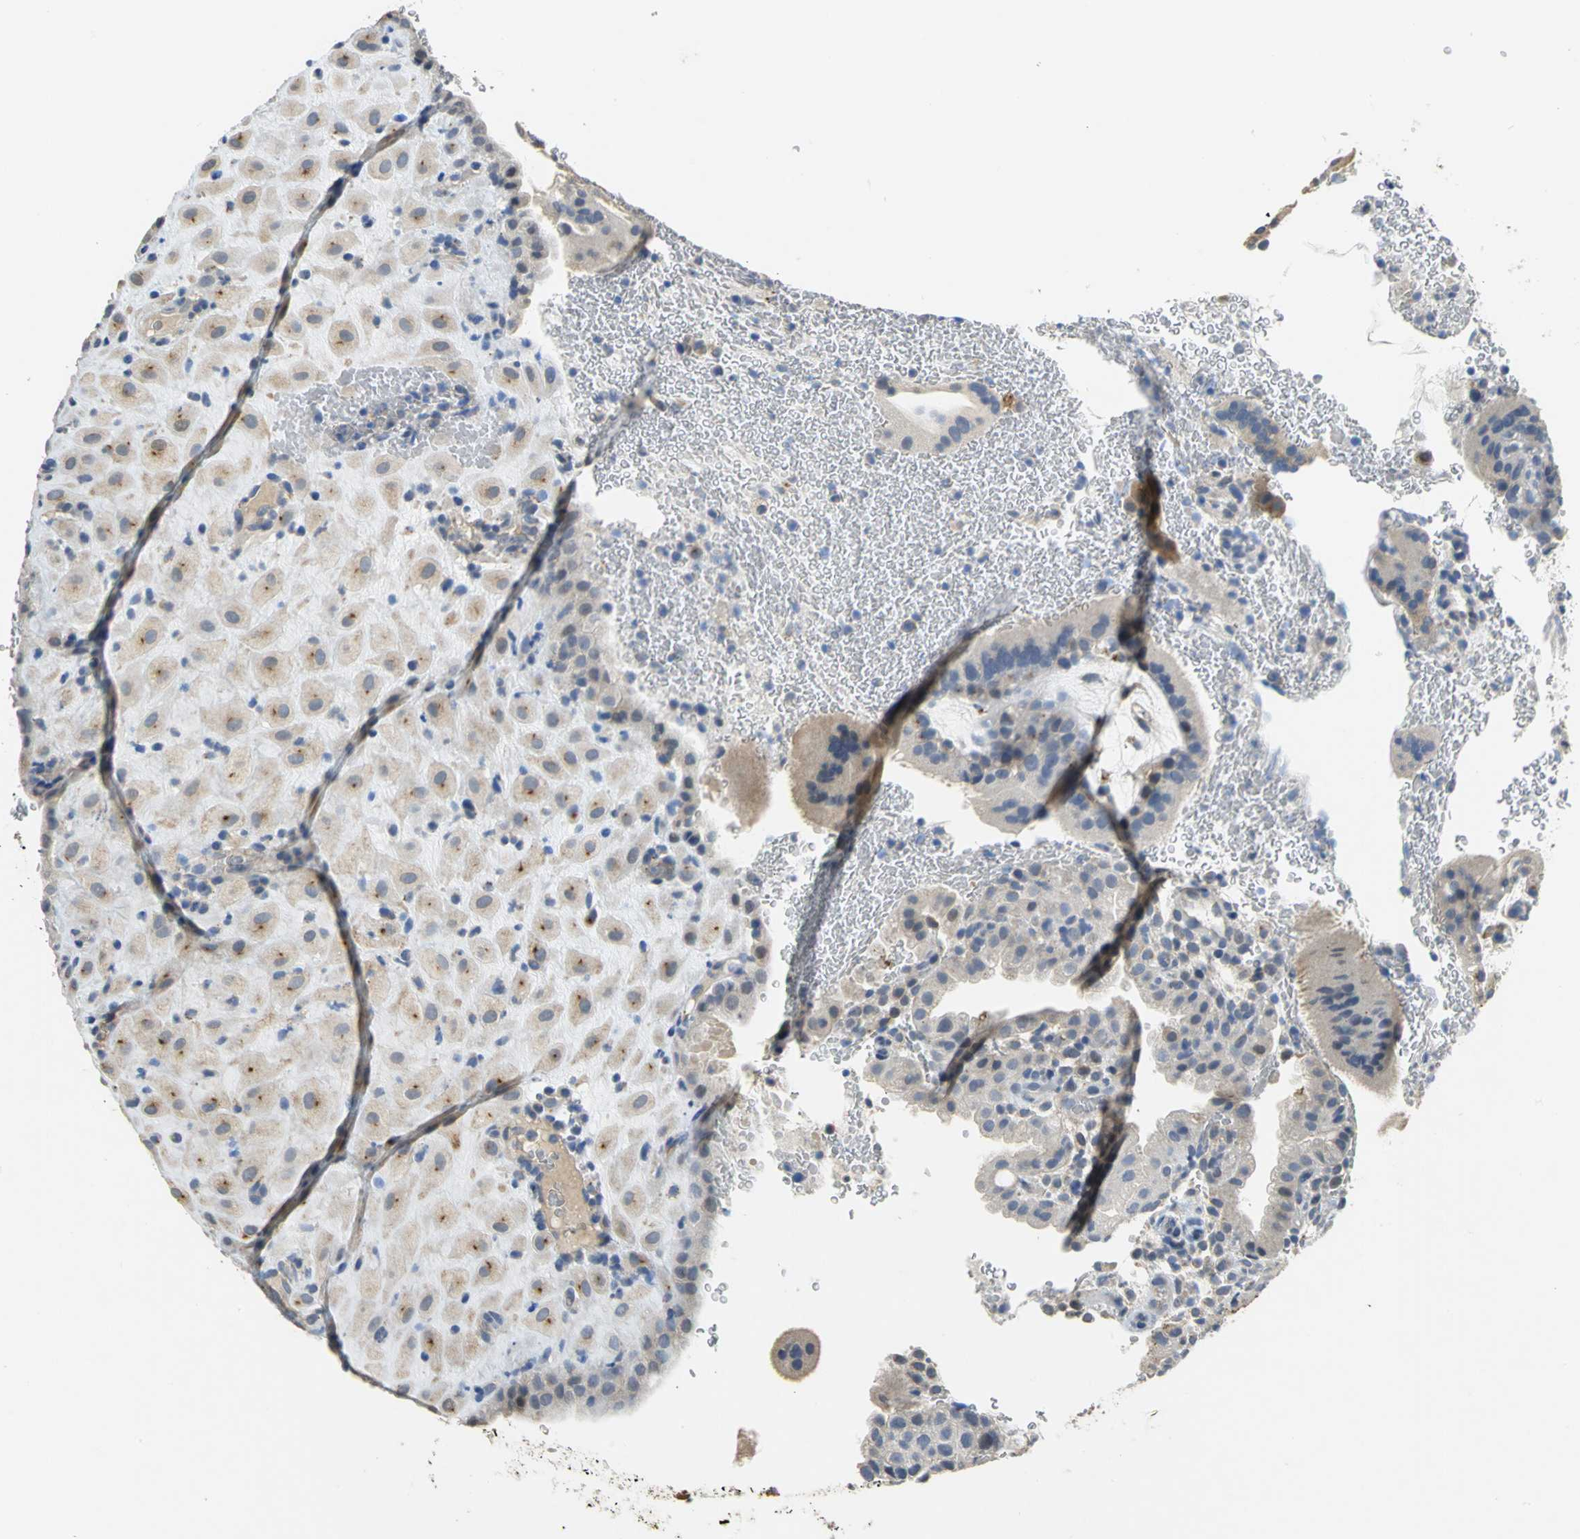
{"staining": {"intensity": "weak", "quantity": ">75%", "location": "cytoplasmic/membranous"}, "tissue": "placenta", "cell_type": "Decidual cells", "image_type": "normal", "snomed": [{"axis": "morphology", "description": "Normal tissue, NOS"}, {"axis": "topography", "description": "Placenta"}], "caption": "DAB (3,3'-diaminobenzidine) immunohistochemical staining of unremarkable human placenta reveals weak cytoplasmic/membranous protein expression in about >75% of decidual cells.", "gene": "IL17RB", "patient": {"sex": "female", "age": 19}}